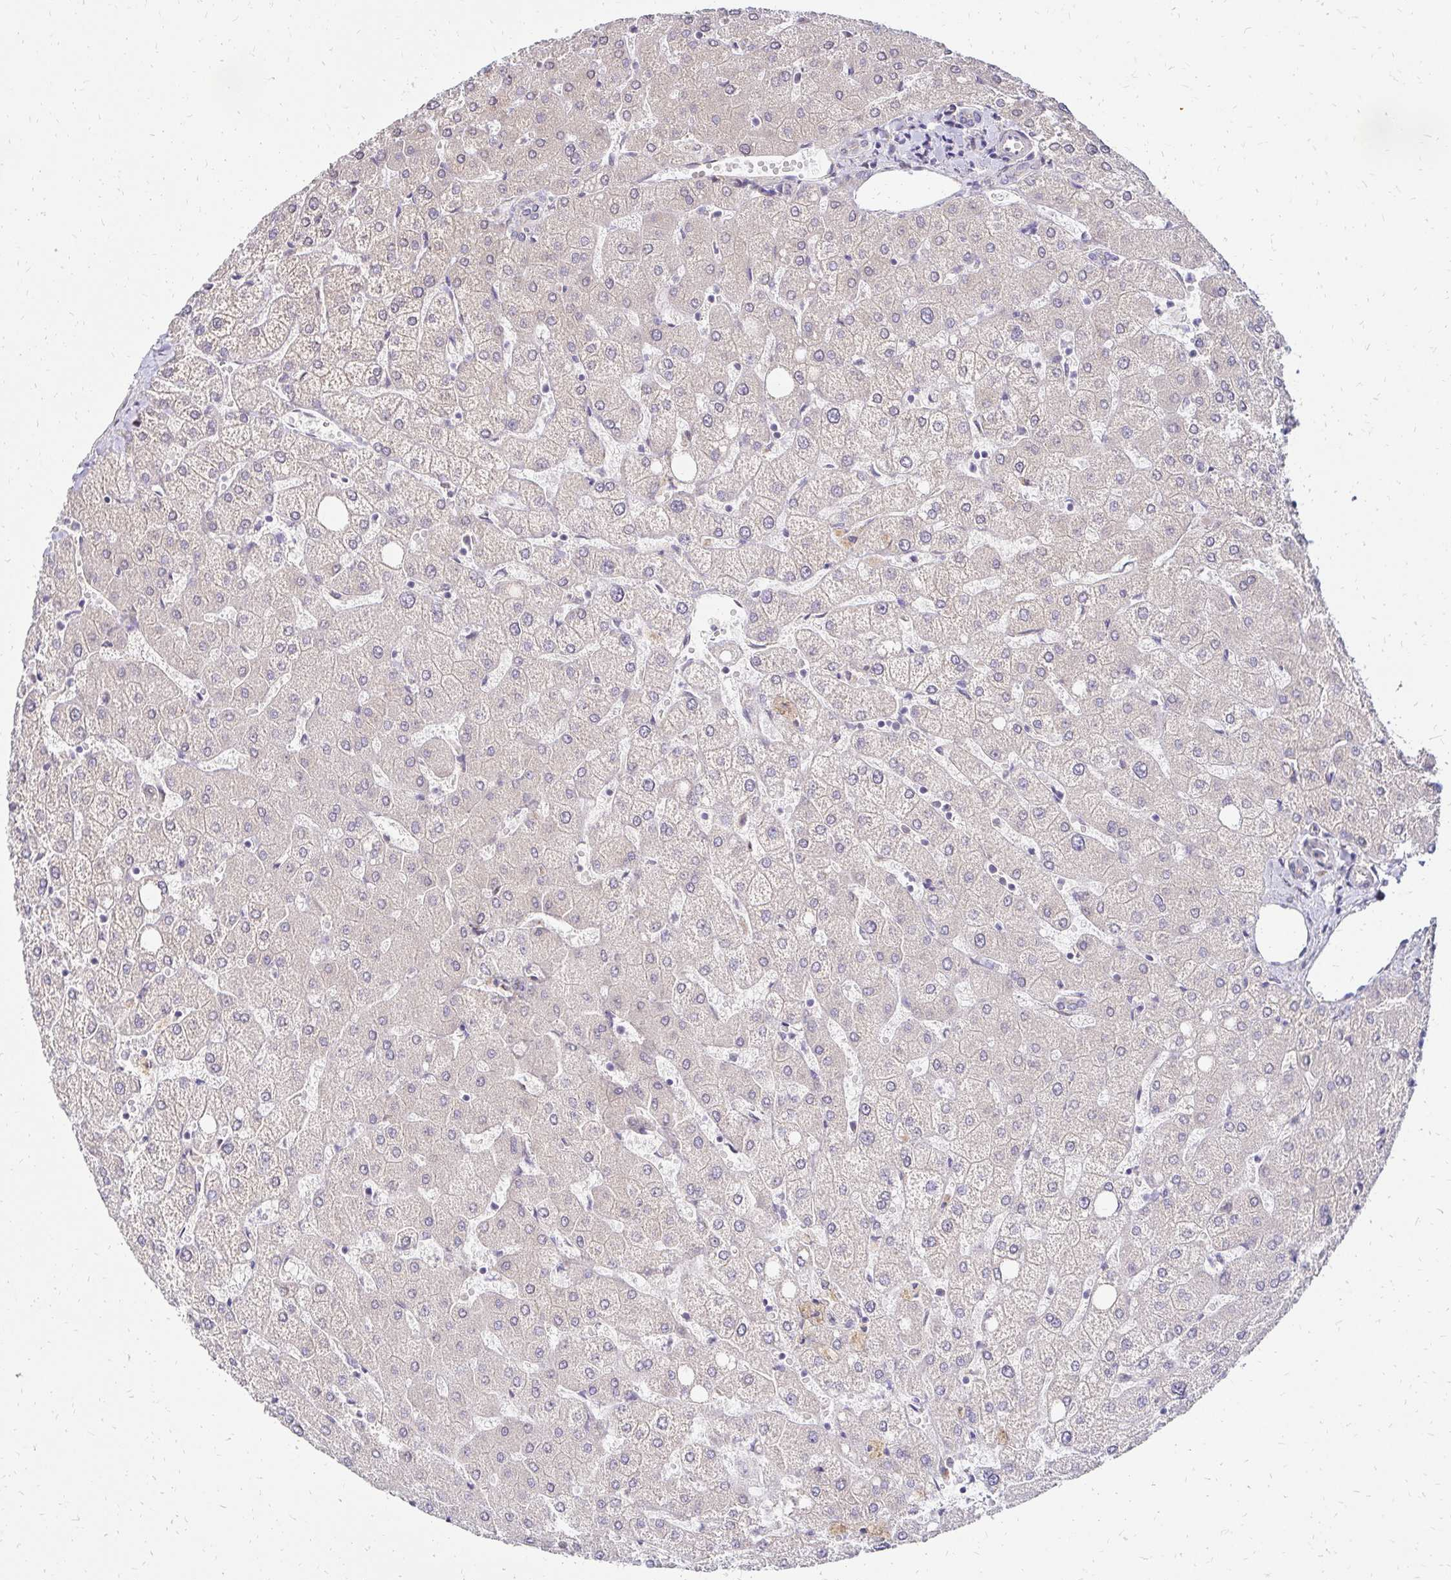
{"staining": {"intensity": "negative", "quantity": "none", "location": "none"}, "tissue": "liver", "cell_type": "Cholangiocytes", "image_type": "normal", "snomed": [{"axis": "morphology", "description": "Normal tissue, NOS"}, {"axis": "topography", "description": "Liver"}], "caption": "DAB (3,3'-diaminobenzidine) immunohistochemical staining of normal human liver demonstrates no significant staining in cholangiocytes.", "gene": "PRIMA1", "patient": {"sex": "female", "age": 54}}